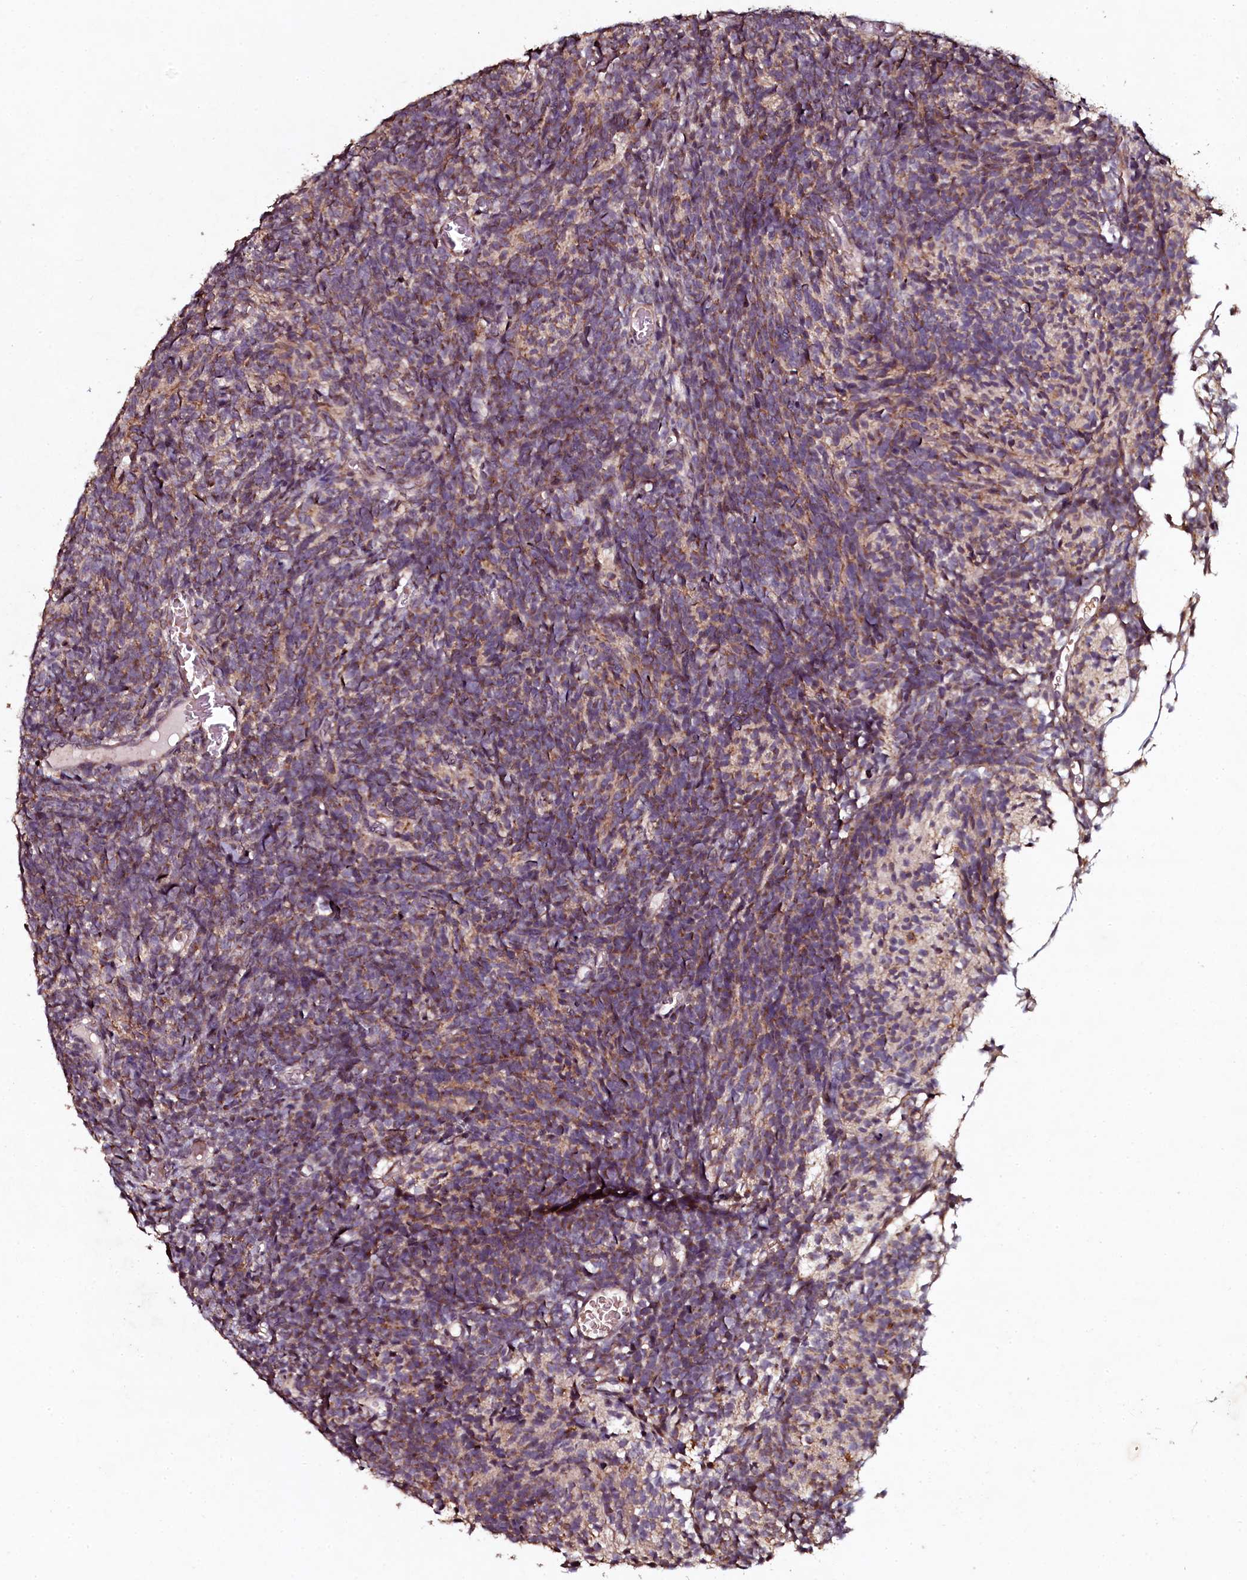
{"staining": {"intensity": "moderate", "quantity": "25%-75%", "location": "cytoplasmic/membranous"}, "tissue": "glioma", "cell_type": "Tumor cells", "image_type": "cancer", "snomed": [{"axis": "morphology", "description": "Glioma, malignant, Low grade"}, {"axis": "topography", "description": "Brain"}], "caption": "Malignant low-grade glioma stained for a protein shows moderate cytoplasmic/membranous positivity in tumor cells. Using DAB (3,3'-diaminobenzidine) (brown) and hematoxylin (blue) stains, captured at high magnification using brightfield microscopy.", "gene": "SEC24C", "patient": {"sex": "female", "age": 1}}